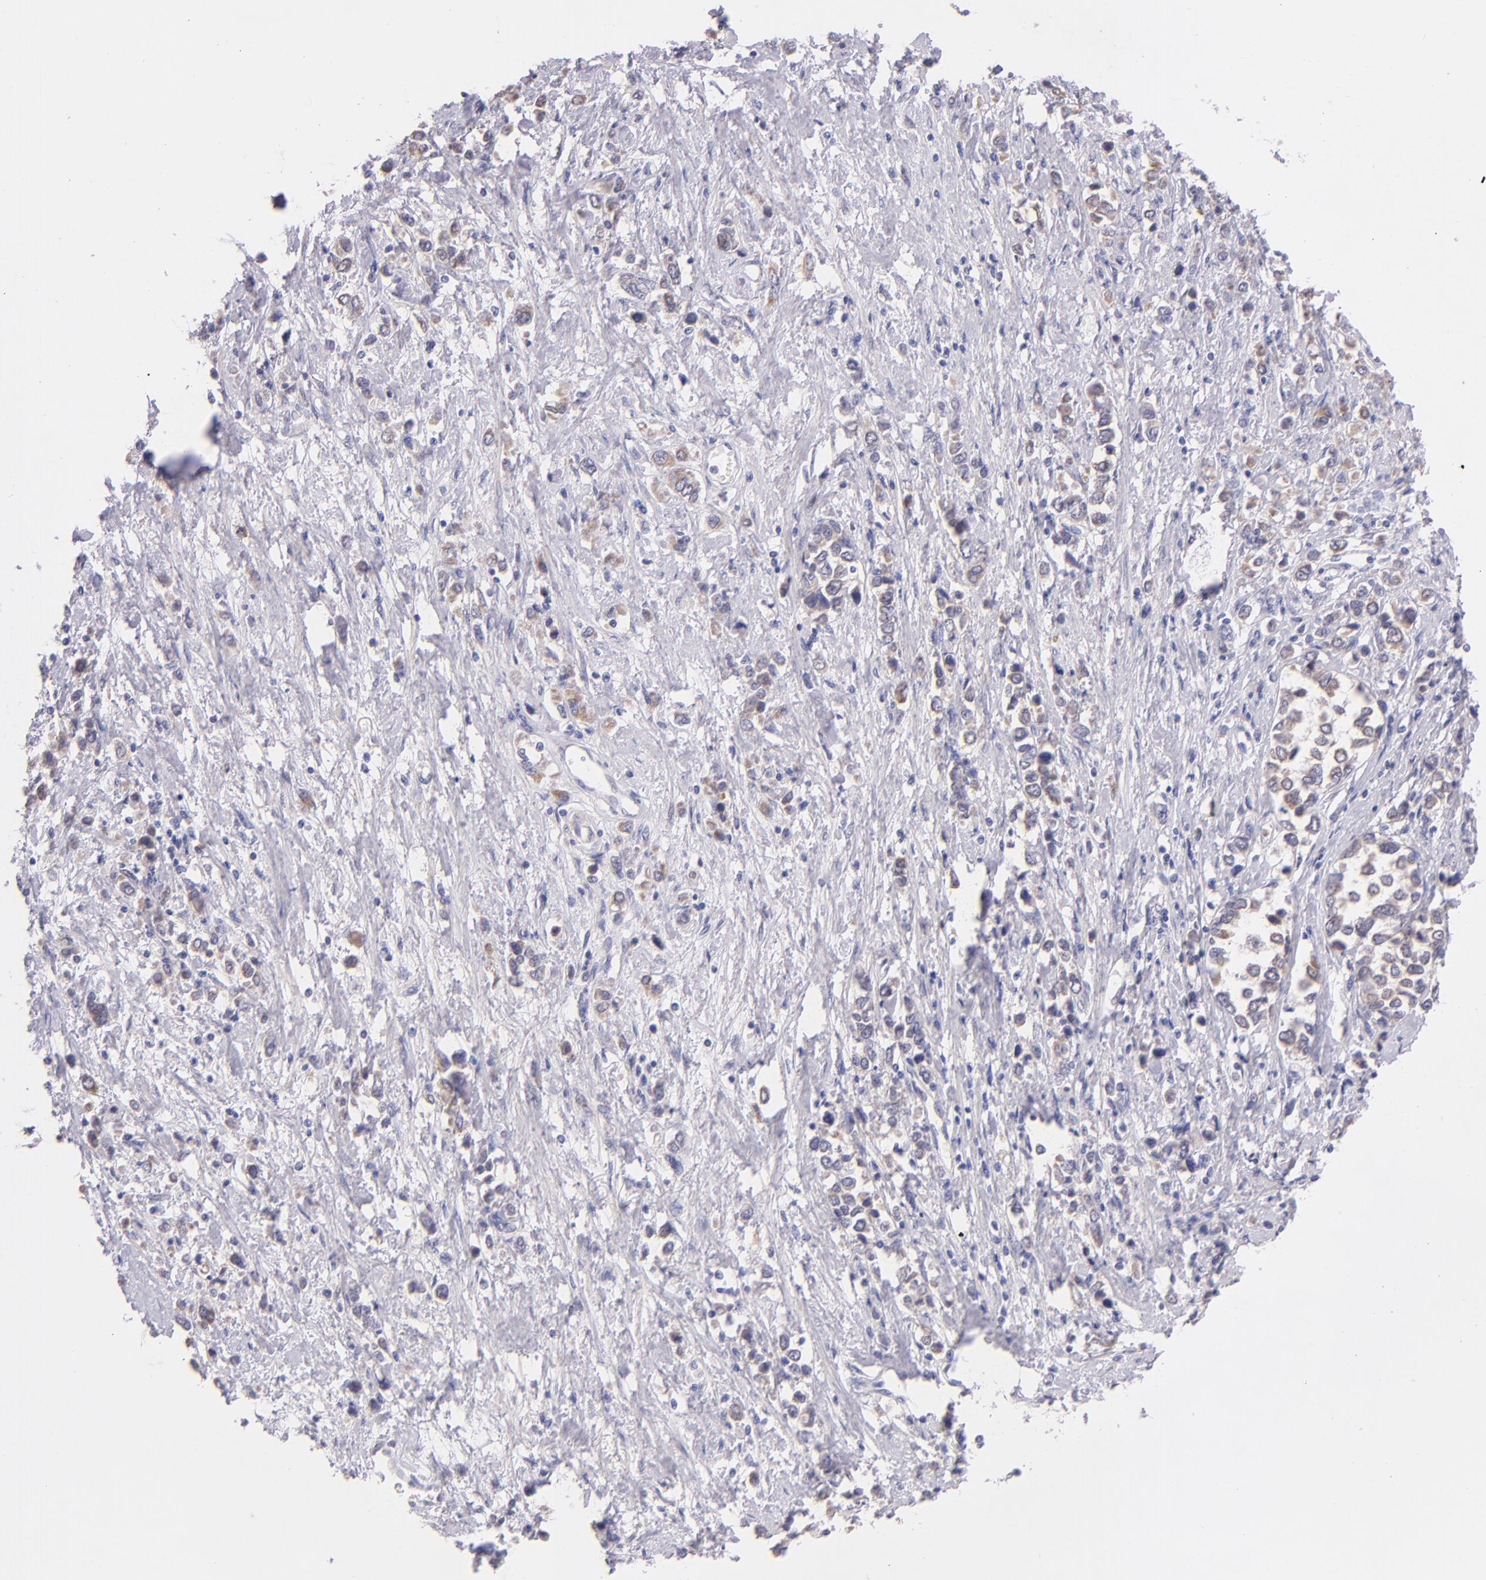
{"staining": {"intensity": "weak", "quantity": ">75%", "location": "cytoplasmic/membranous"}, "tissue": "stomach cancer", "cell_type": "Tumor cells", "image_type": "cancer", "snomed": [{"axis": "morphology", "description": "Adenocarcinoma, NOS"}, {"axis": "topography", "description": "Stomach, upper"}], "caption": "Stomach cancer stained with a brown dye shows weak cytoplasmic/membranous positive expression in about >75% of tumor cells.", "gene": "SH2D4A", "patient": {"sex": "male", "age": 76}}